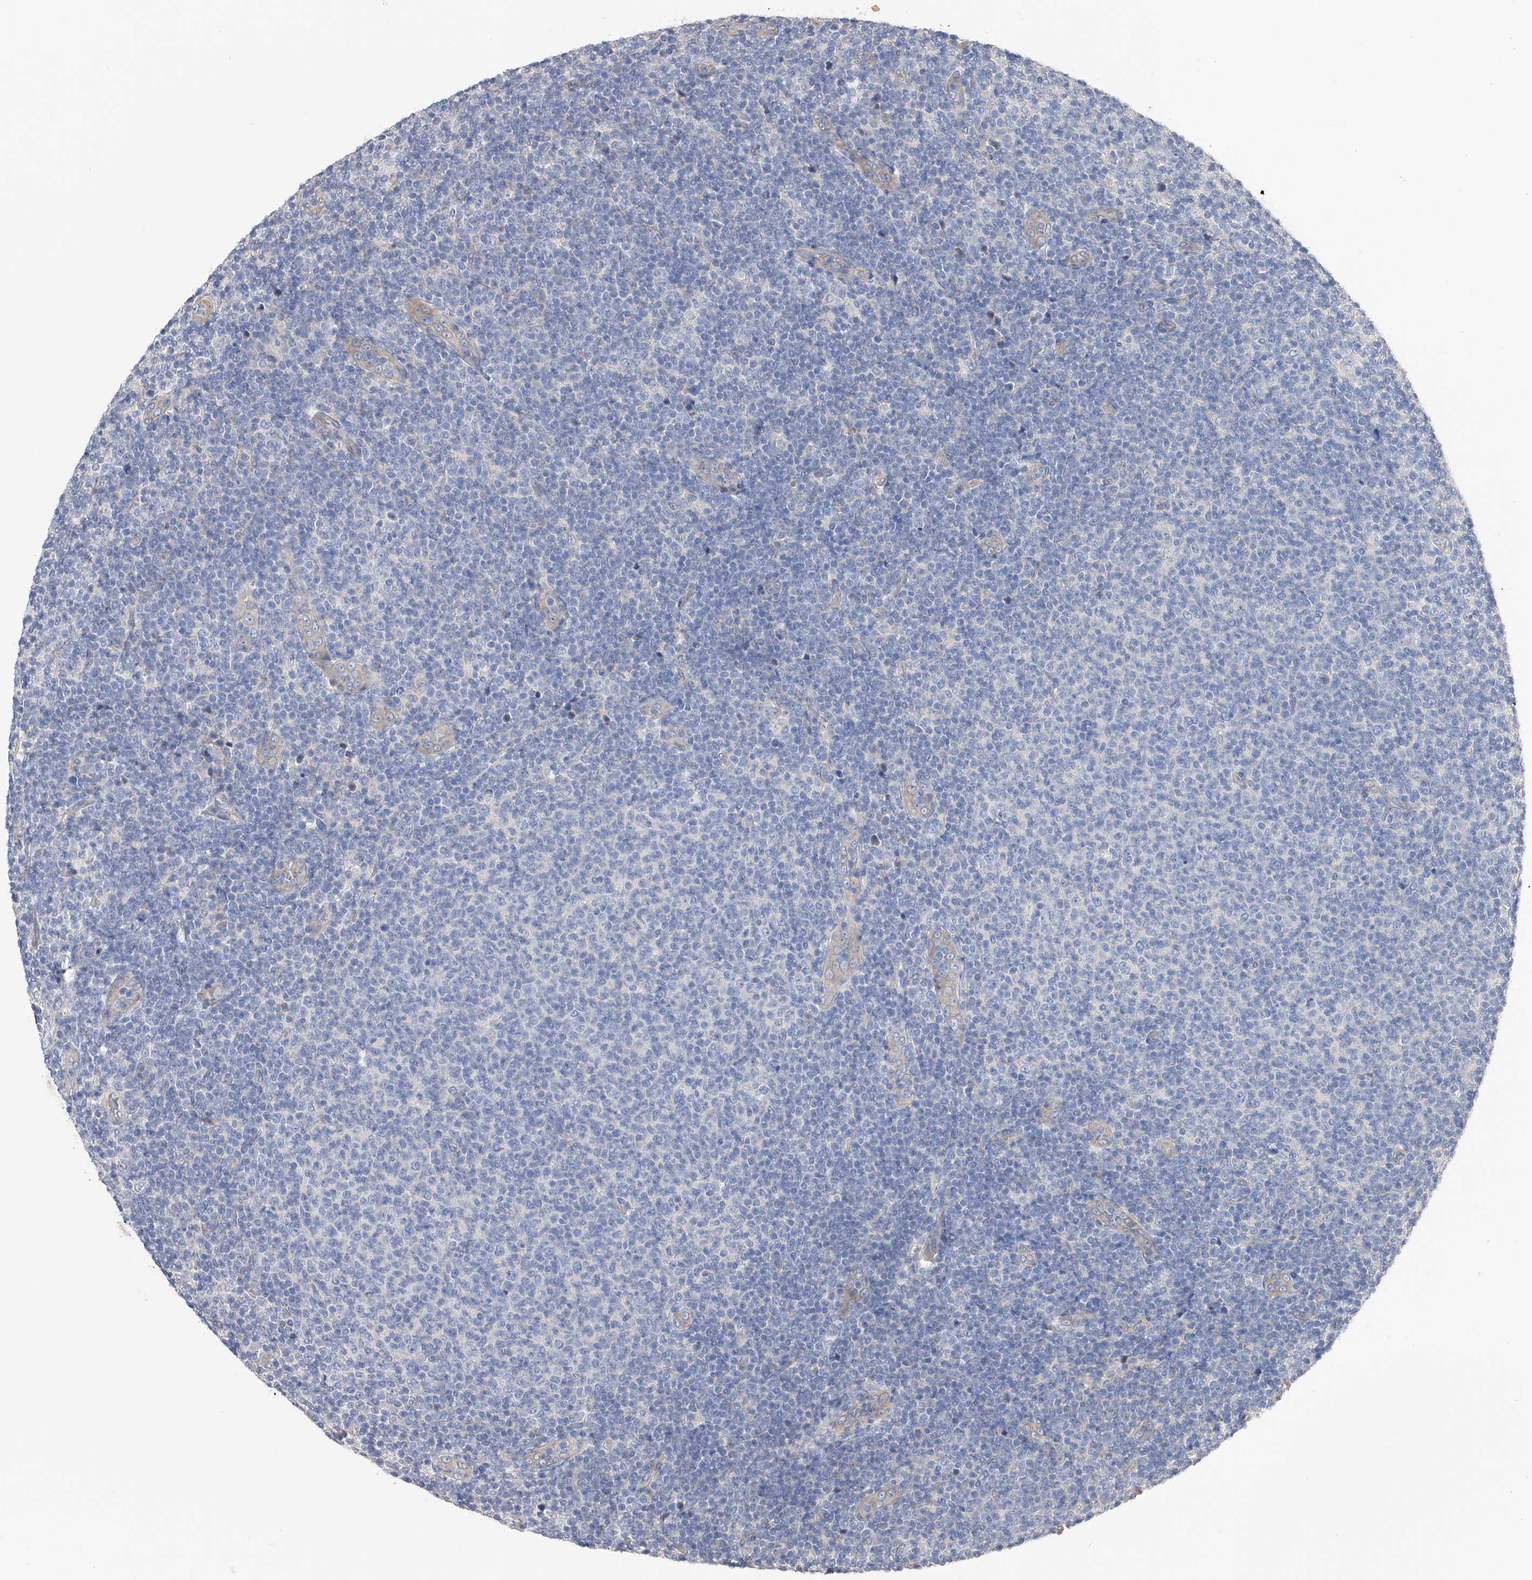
{"staining": {"intensity": "negative", "quantity": "none", "location": "none"}, "tissue": "lymphoma", "cell_type": "Tumor cells", "image_type": "cancer", "snomed": [{"axis": "morphology", "description": "Malignant lymphoma, non-Hodgkin's type, Low grade"}, {"axis": "topography", "description": "Lymph node"}], "caption": "Human lymphoma stained for a protein using IHC displays no expression in tumor cells.", "gene": "RWDD2A", "patient": {"sex": "male", "age": 66}}